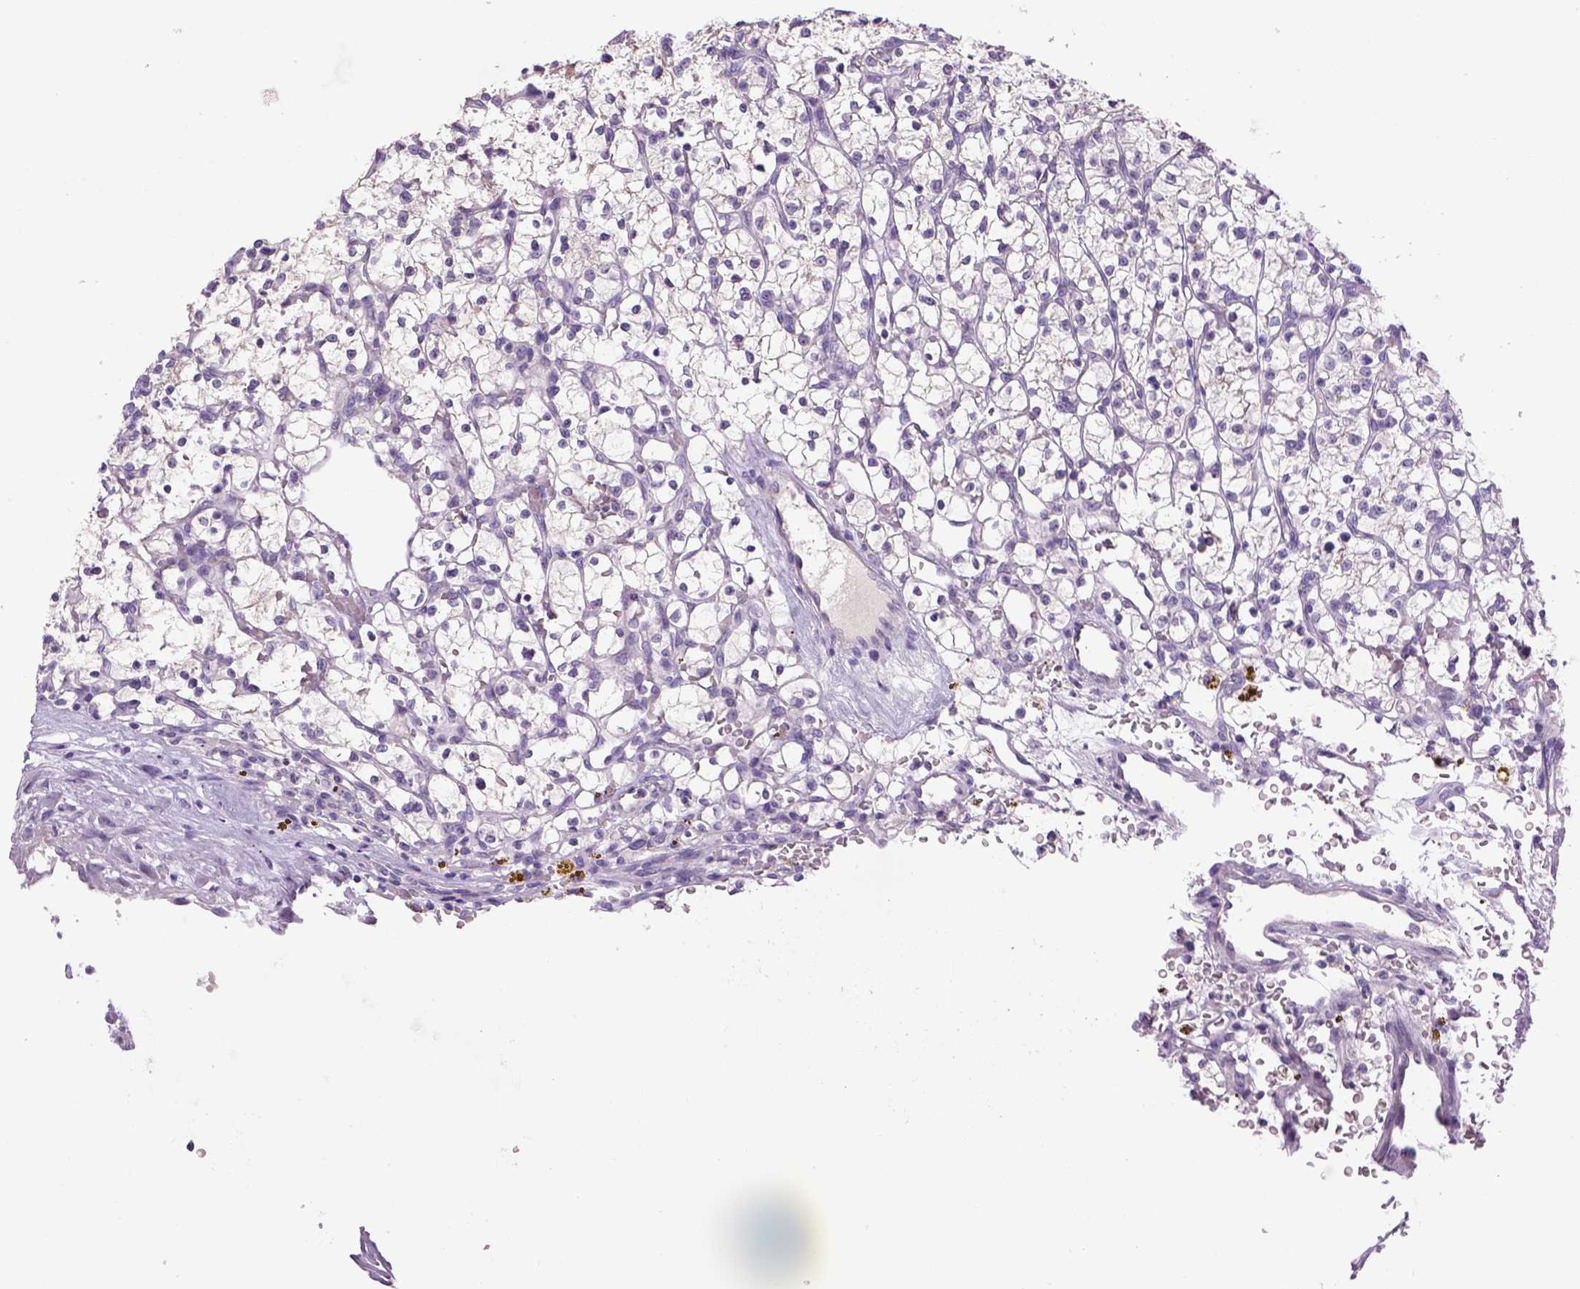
{"staining": {"intensity": "negative", "quantity": "none", "location": "none"}, "tissue": "renal cancer", "cell_type": "Tumor cells", "image_type": "cancer", "snomed": [{"axis": "morphology", "description": "Adenocarcinoma, NOS"}, {"axis": "topography", "description": "Kidney"}], "caption": "Protein analysis of renal cancer (adenocarcinoma) reveals no significant staining in tumor cells.", "gene": "DBH", "patient": {"sex": "female", "age": 64}}